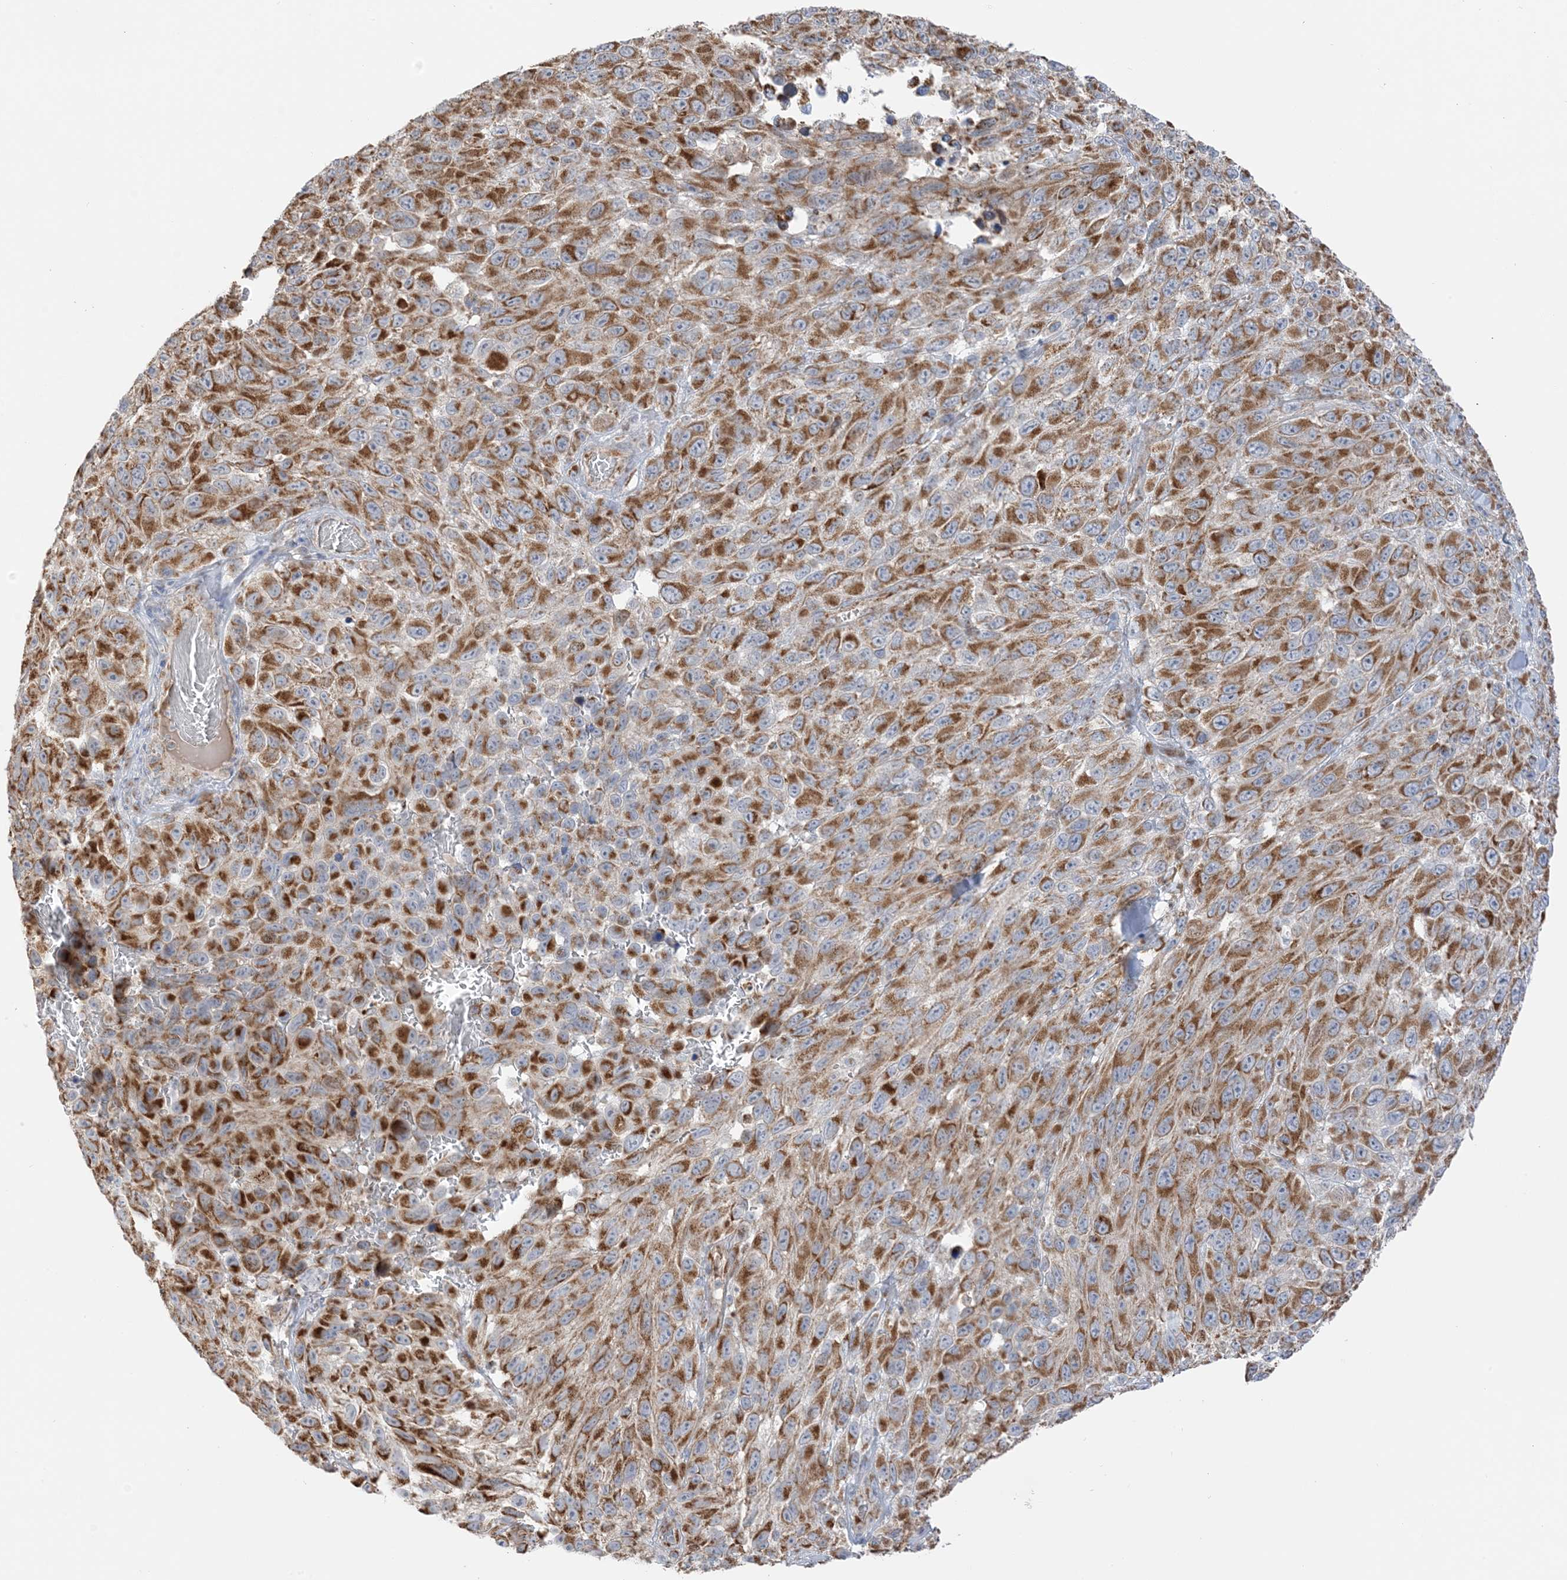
{"staining": {"intensity": "strong", "quantity": ">75%", "location": "cytoplasmic/membranous"}, "tissue": "melanoma", "cell_type": "Tumor cells", "image_type": "cancer", "snomed": [{"axis": "morphology", "description": "Malignant melanoma, NOS"}, {"axis": "topography", "description": "Skin"}], "caption": "This micrograph shows melanoma stained with immunohistochemistry (IHC) to label a protein in brown. The cytoplasmic/membranous of tumor cells show strong positivity for the protein. Nuclei are counter-stained blue.", "gene": "SLC25A12", "patient": {"sex": "female", "age": 94}}